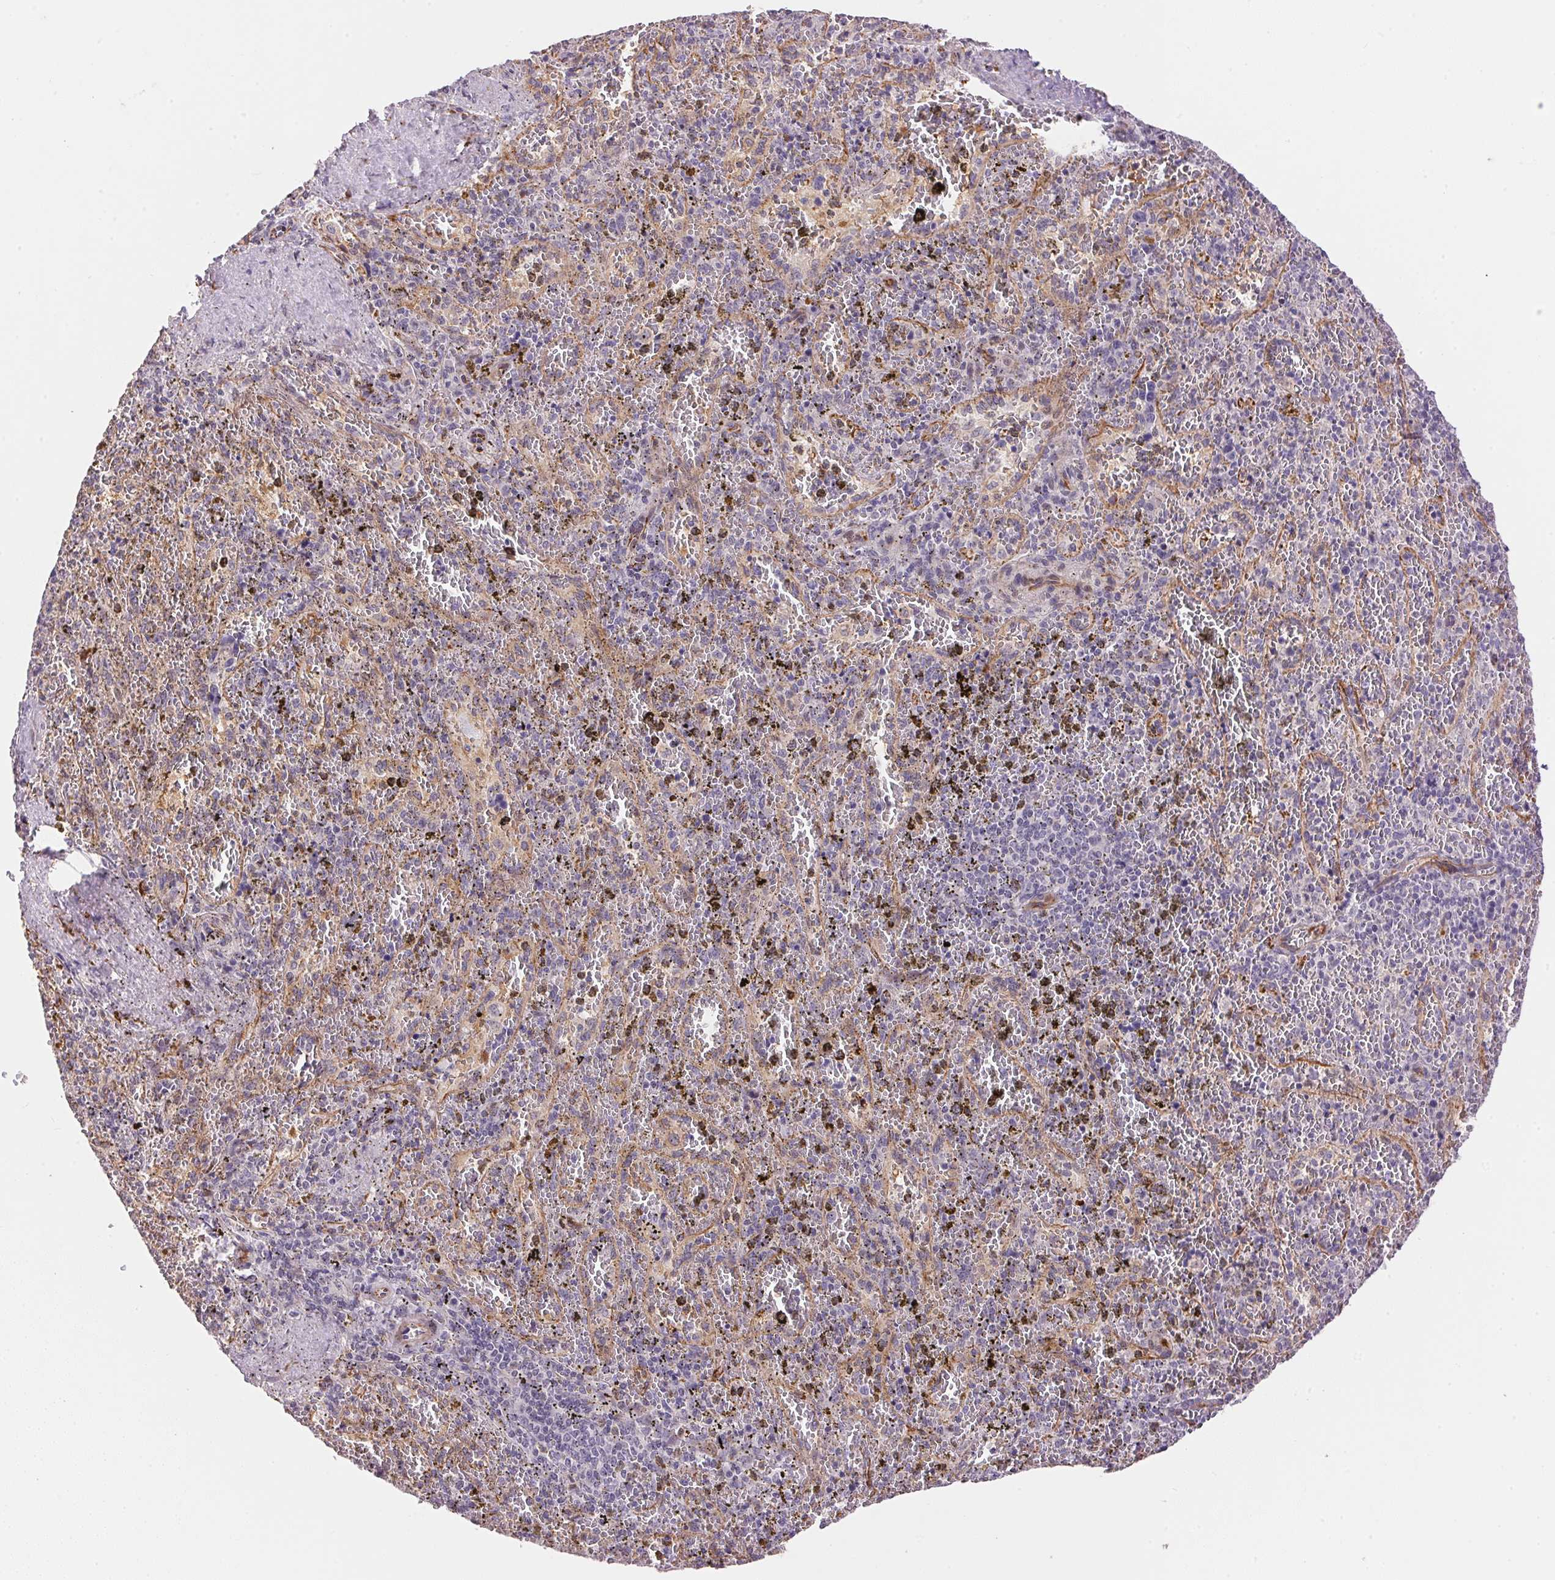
{"staining": {"intensity": "negative", "quantity": "none", "location": "none"}, "tissue": "spleen", "cell_type": "Cells in red pulp", "image_type": "normal", "snomed": [{"axis": "morphology", "description": "Normal tissue, NOS"}, {"axis": "topography", "description": "Spleen"}], "caption": "Immunohistochemical staining of benign spleen demonstrates no significant expression in cells in red pulp. Brightfield microscopy of immunohistochemistry (IHC) stained with DAB (3,3'-diaminobenzidine) (brown) and hematoxylin (blue), captured at high magnification.", "gene": "GYG2", "patient": {"sex": "female", "age": 50}}